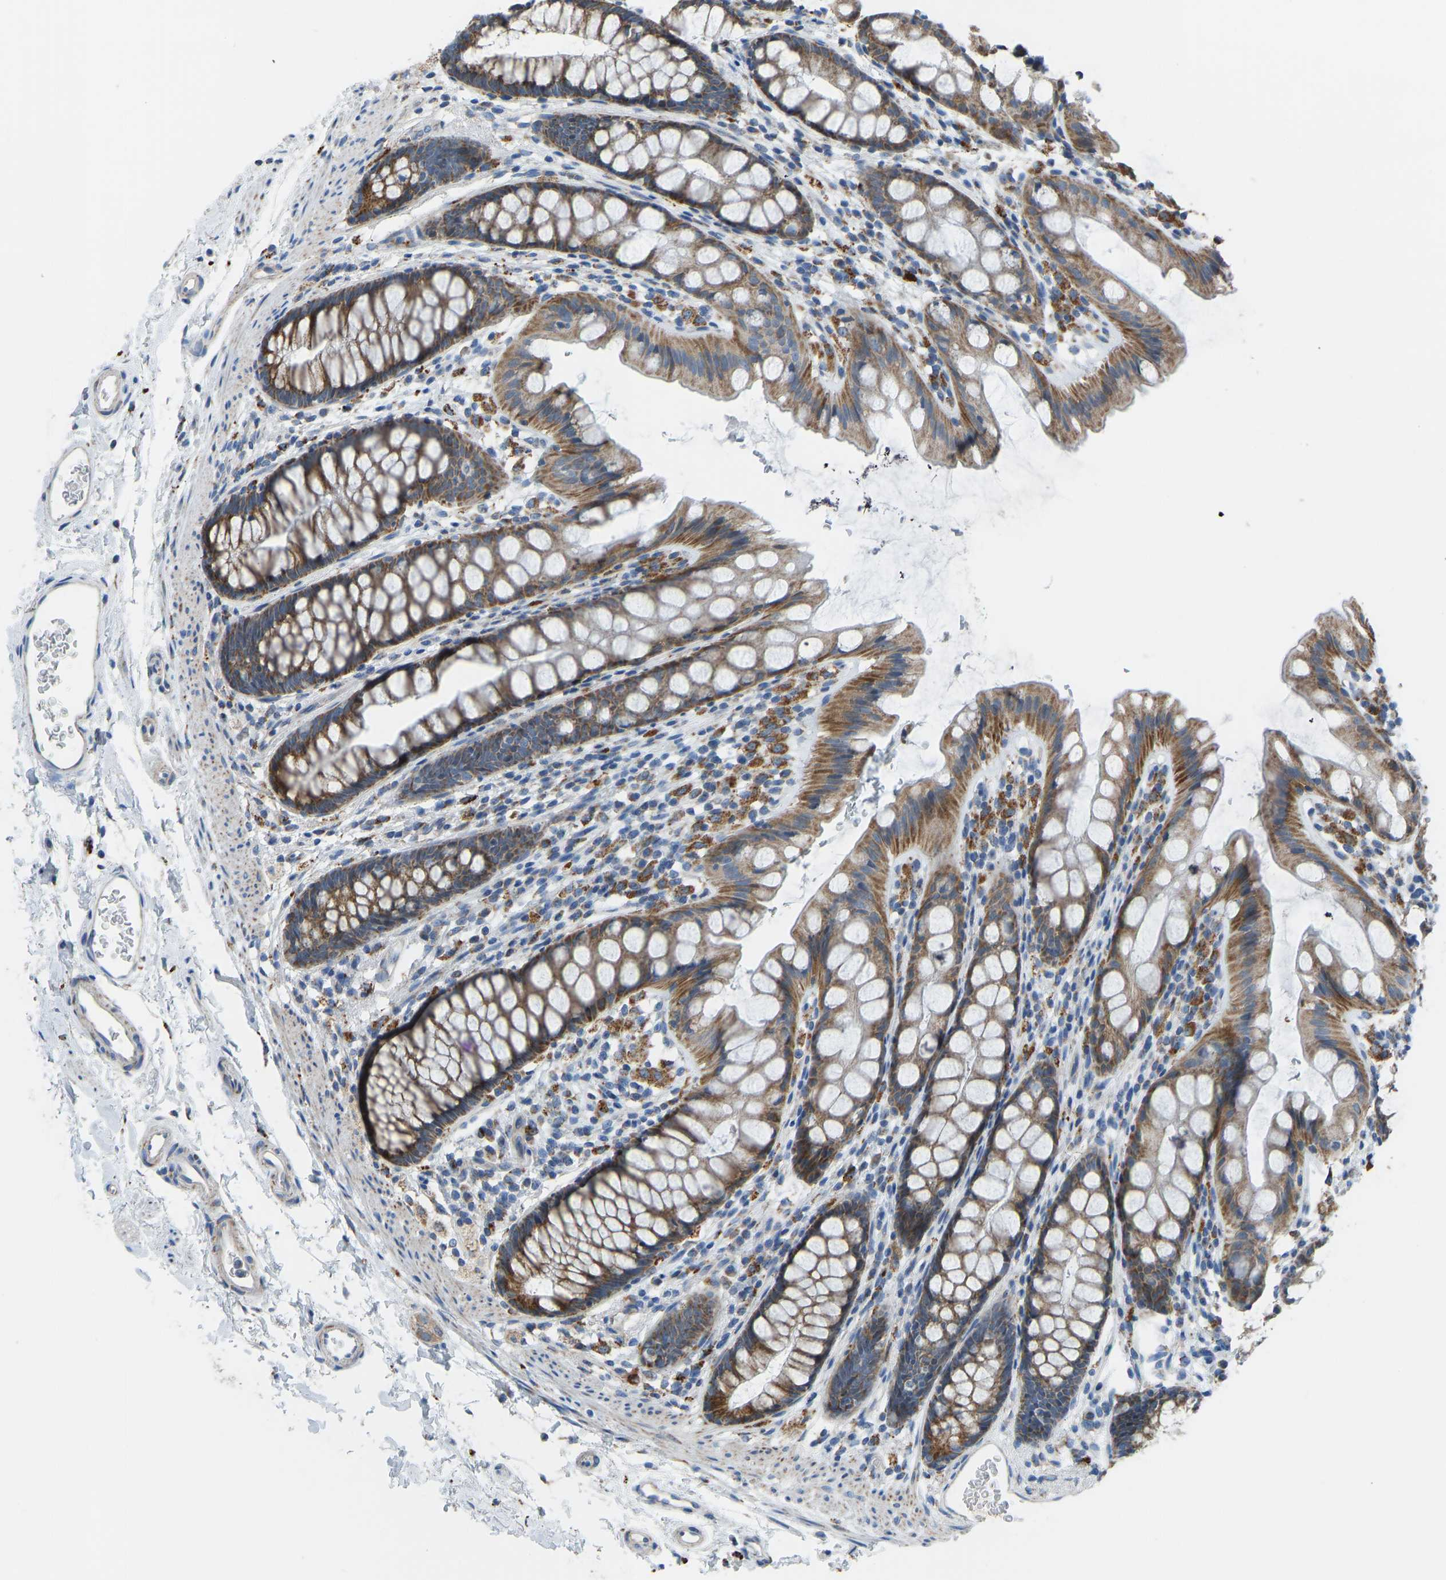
{"staining": {"intensity": "moderate", "quantity": ">75%", "location": "cytoplasmic/membranous"}, "tissue": "rectum", "cell_type": "Glandular cells", "image_type": "normal", "snomed": [{"axis": "morphology", "description": "Normal tissue, NOS"}, {"axis": "topography", "description": "Rectum"}], "caption": "This photomicrograph displays IHC staining of benign rectum, with medium moderate cytoplasmic/membranous expression in about >75% of glandular cells.", "gene": "SMIM20", "patient": {"sex": "female", "age": 65}}